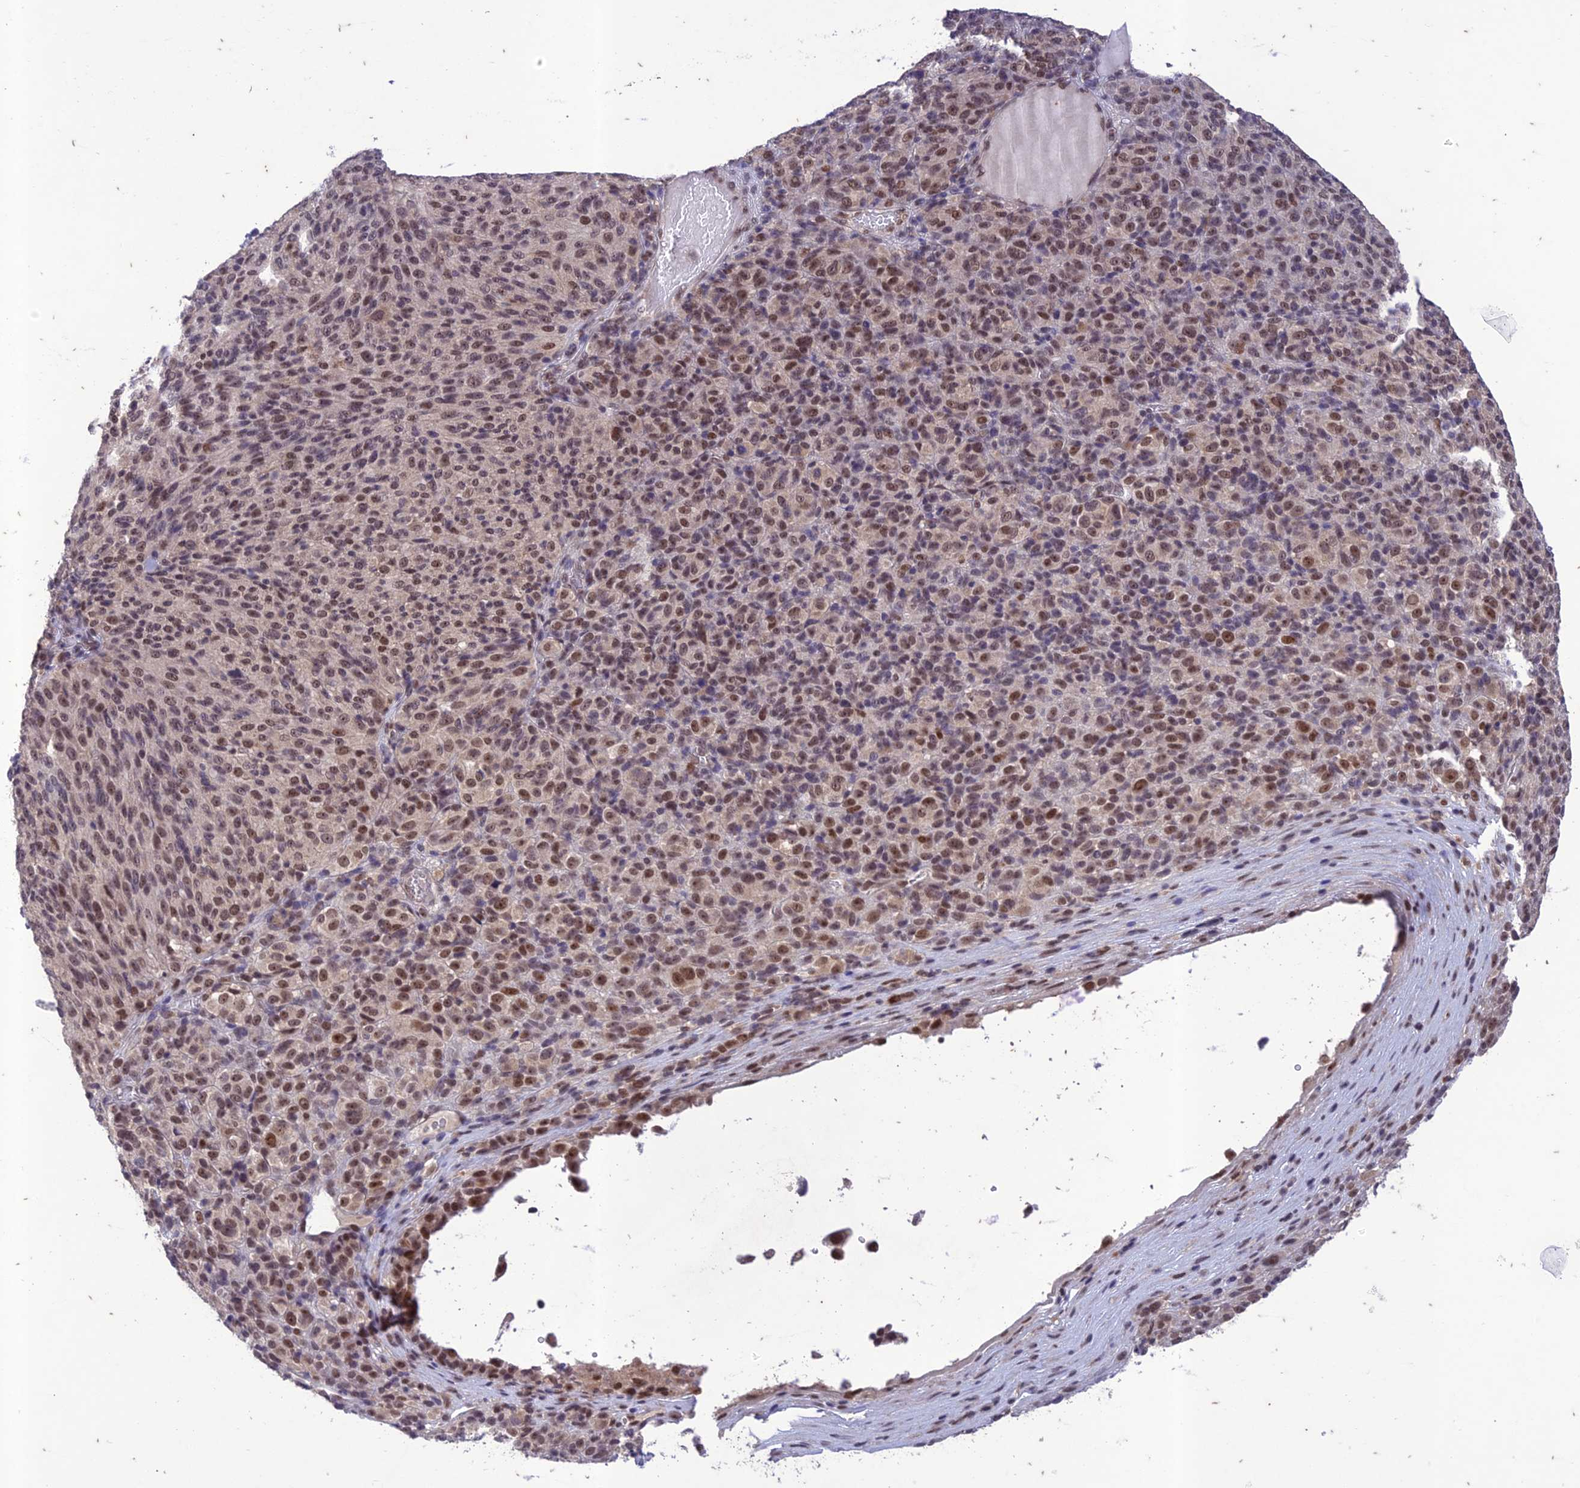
{"staining": {"intensity": "moderate", "quantity": "25%-75%", "location": "nuclear"}, "tissue": "melanoma", "cell_type": "Tumor cells", "image_type": "cancer", "snomed": [{"axis": "morphology", "description": "Malignant melanoma, Metastatic site"}, {"axis": "topography", "description": "Brain"}], "caption": "Tumor cells display medium levels of moderate nuclear expression in approximately 25%-75% of cells in human malignant melanoma (metastatic site). The protein of interest is stained brown, and the nuclei are stained in blue (DAB IHC with brightfield microscopy, high magnification).", "gene": "POP4", "patient": {"sex": "female", "age": 56}}